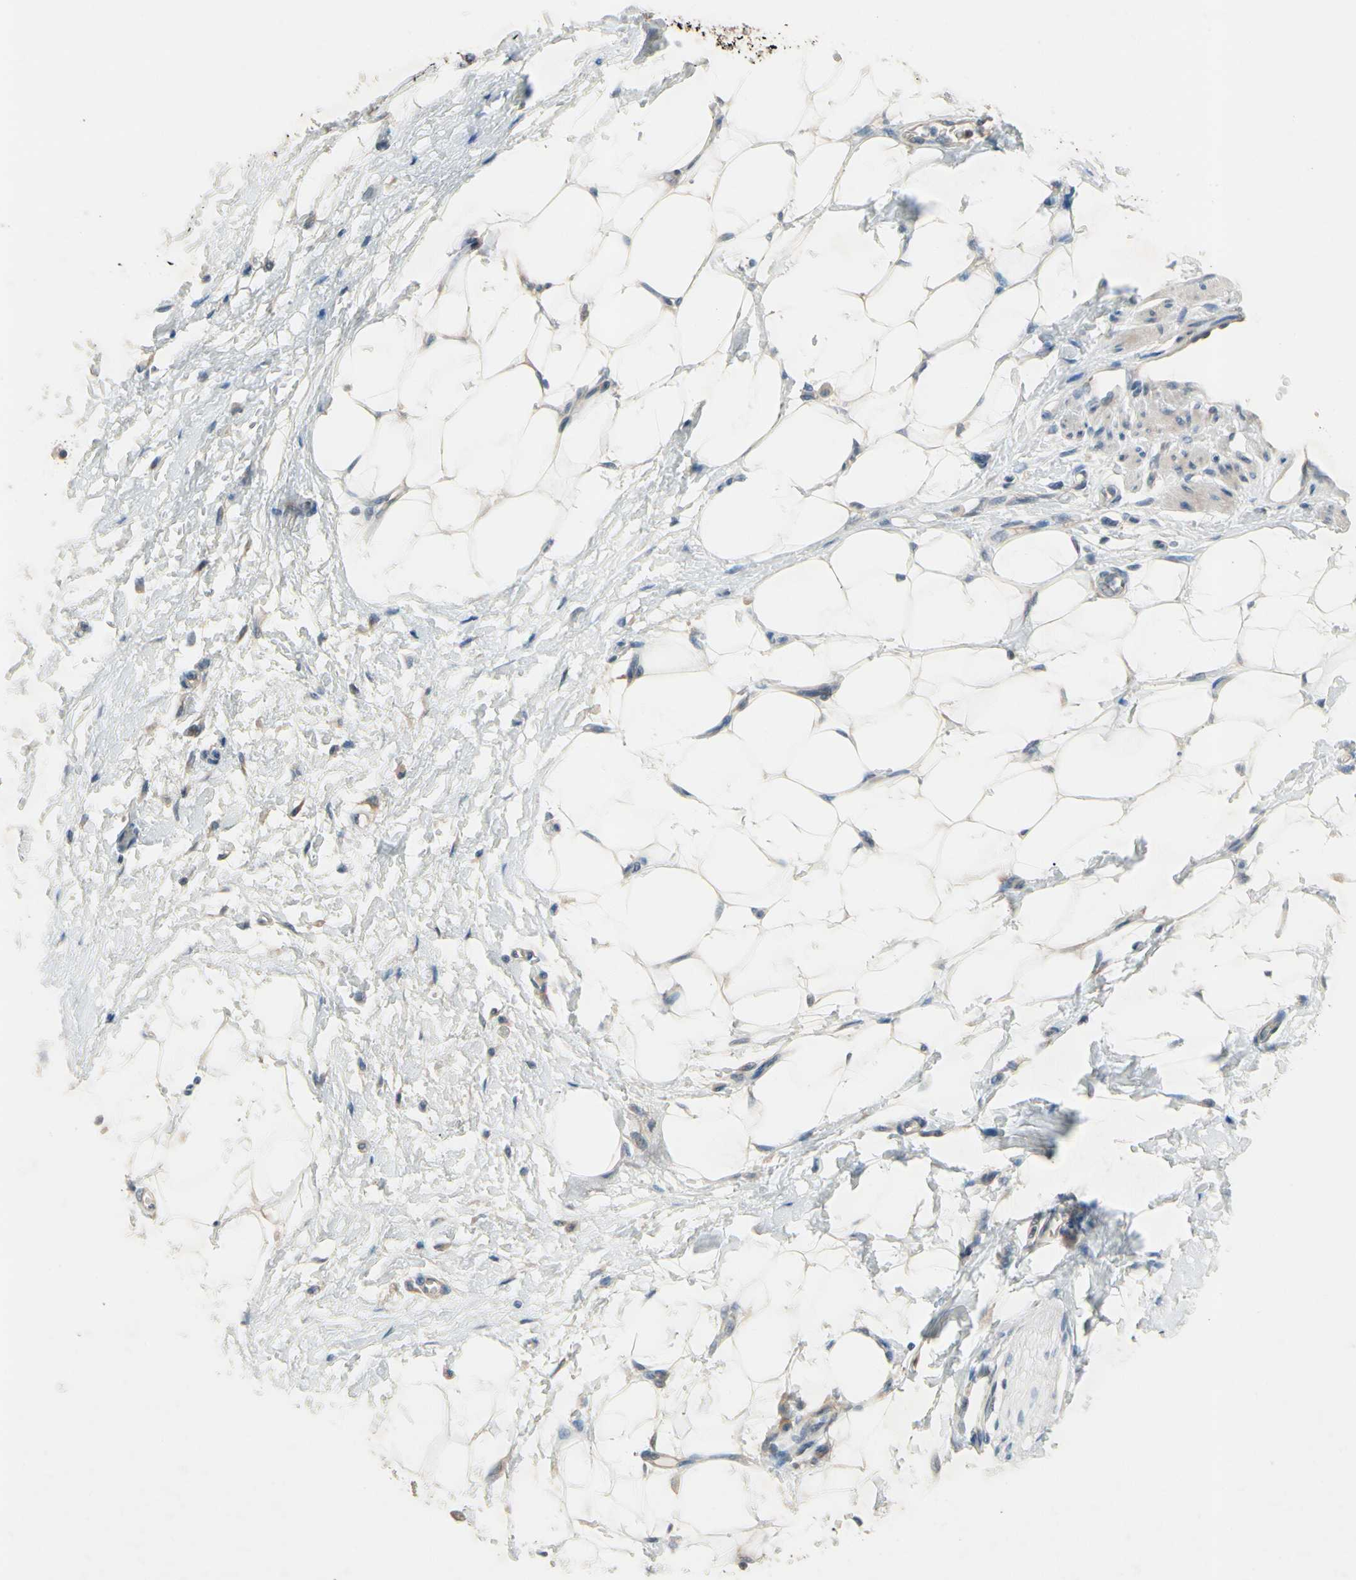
{"staining": {"intensity": "weak", "quantity": ">75%", "location": "cytoplasmic/membranous"}, "tissue": "adipose tissue", "cell_type": "Adipocytes", "image_type": "normal", "snomed": [{"axis": "morphology", "description": "Normal tissue, NOS"}, {"axis": "morphology", "description": "Urothelial carcinoma, High grade"}, {"axis": "topography", "description": "Vascular tissue"}, {"axis": "topography", "description": "Urinary bladder"}], "caption": "A high-resolution image shows immunohistochemistry staining of benign adipose tissue, which exhibits weak cytoplasmic/membranous staining in approximately >75% of adipocytes.", "gene": "PIP5K1B", "patient": {"sex": "female", "age": 56}}